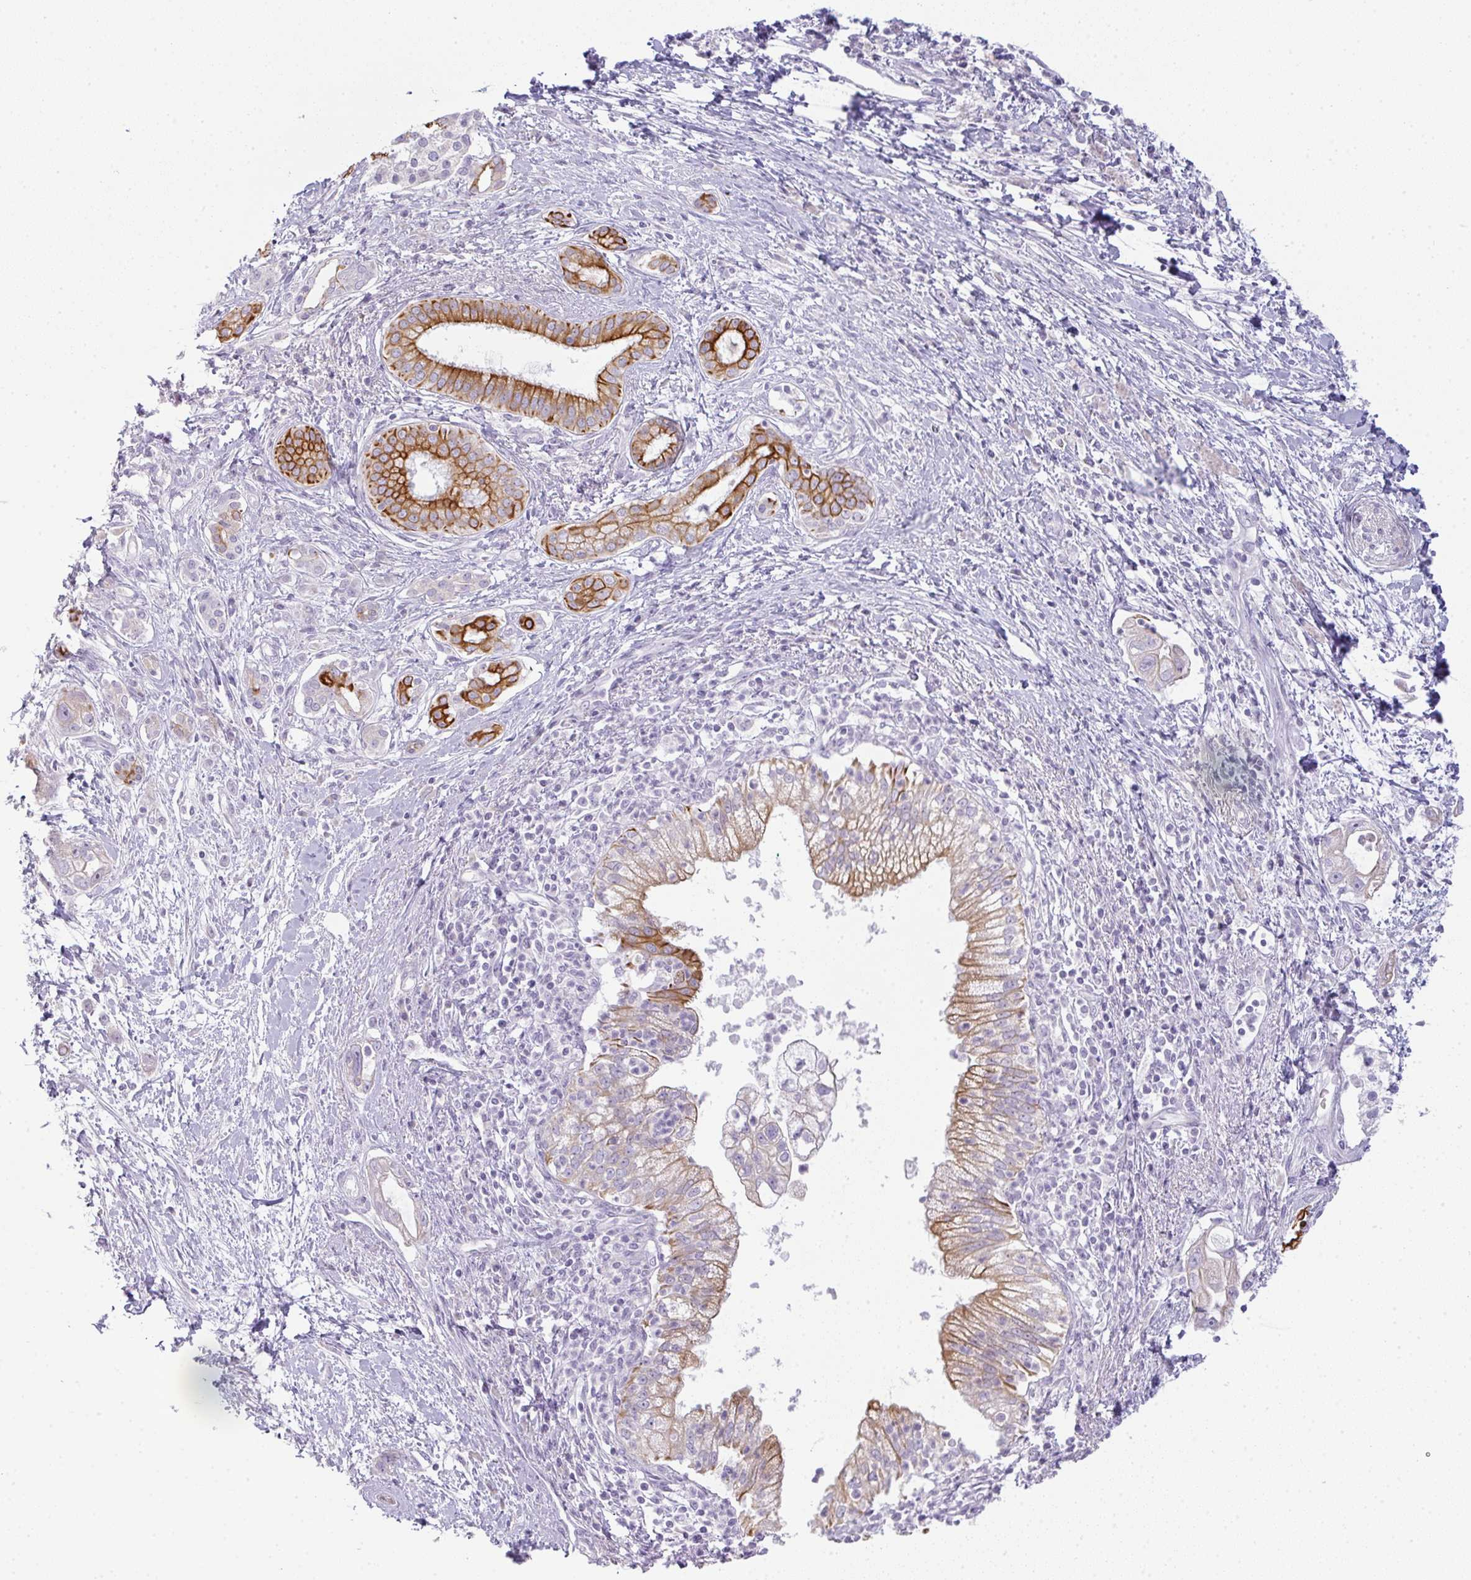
{"staining": {"intensity": "strong", "quantity": "25%-75%", "location": "cytoplasmic/membranous"}, "tissue": "pancreatic cancer", "cell_type": "Tumor cells", "image_type": "cancer", "snomed": [{"axis": "morphology", "description": "Adenocarcinoma, NOS"}, {"axis": "topography", "description": "Pancreas"}], "caption": "Brown immunohistochemical staining in pancreatic cancer (adenocarcinoma) reveals strong cytoplasmic/membranous expression in about 25%-75% of tumor cells.", "gene": "SIRPB2", "patient": {"sex": "male", "age": 70}}